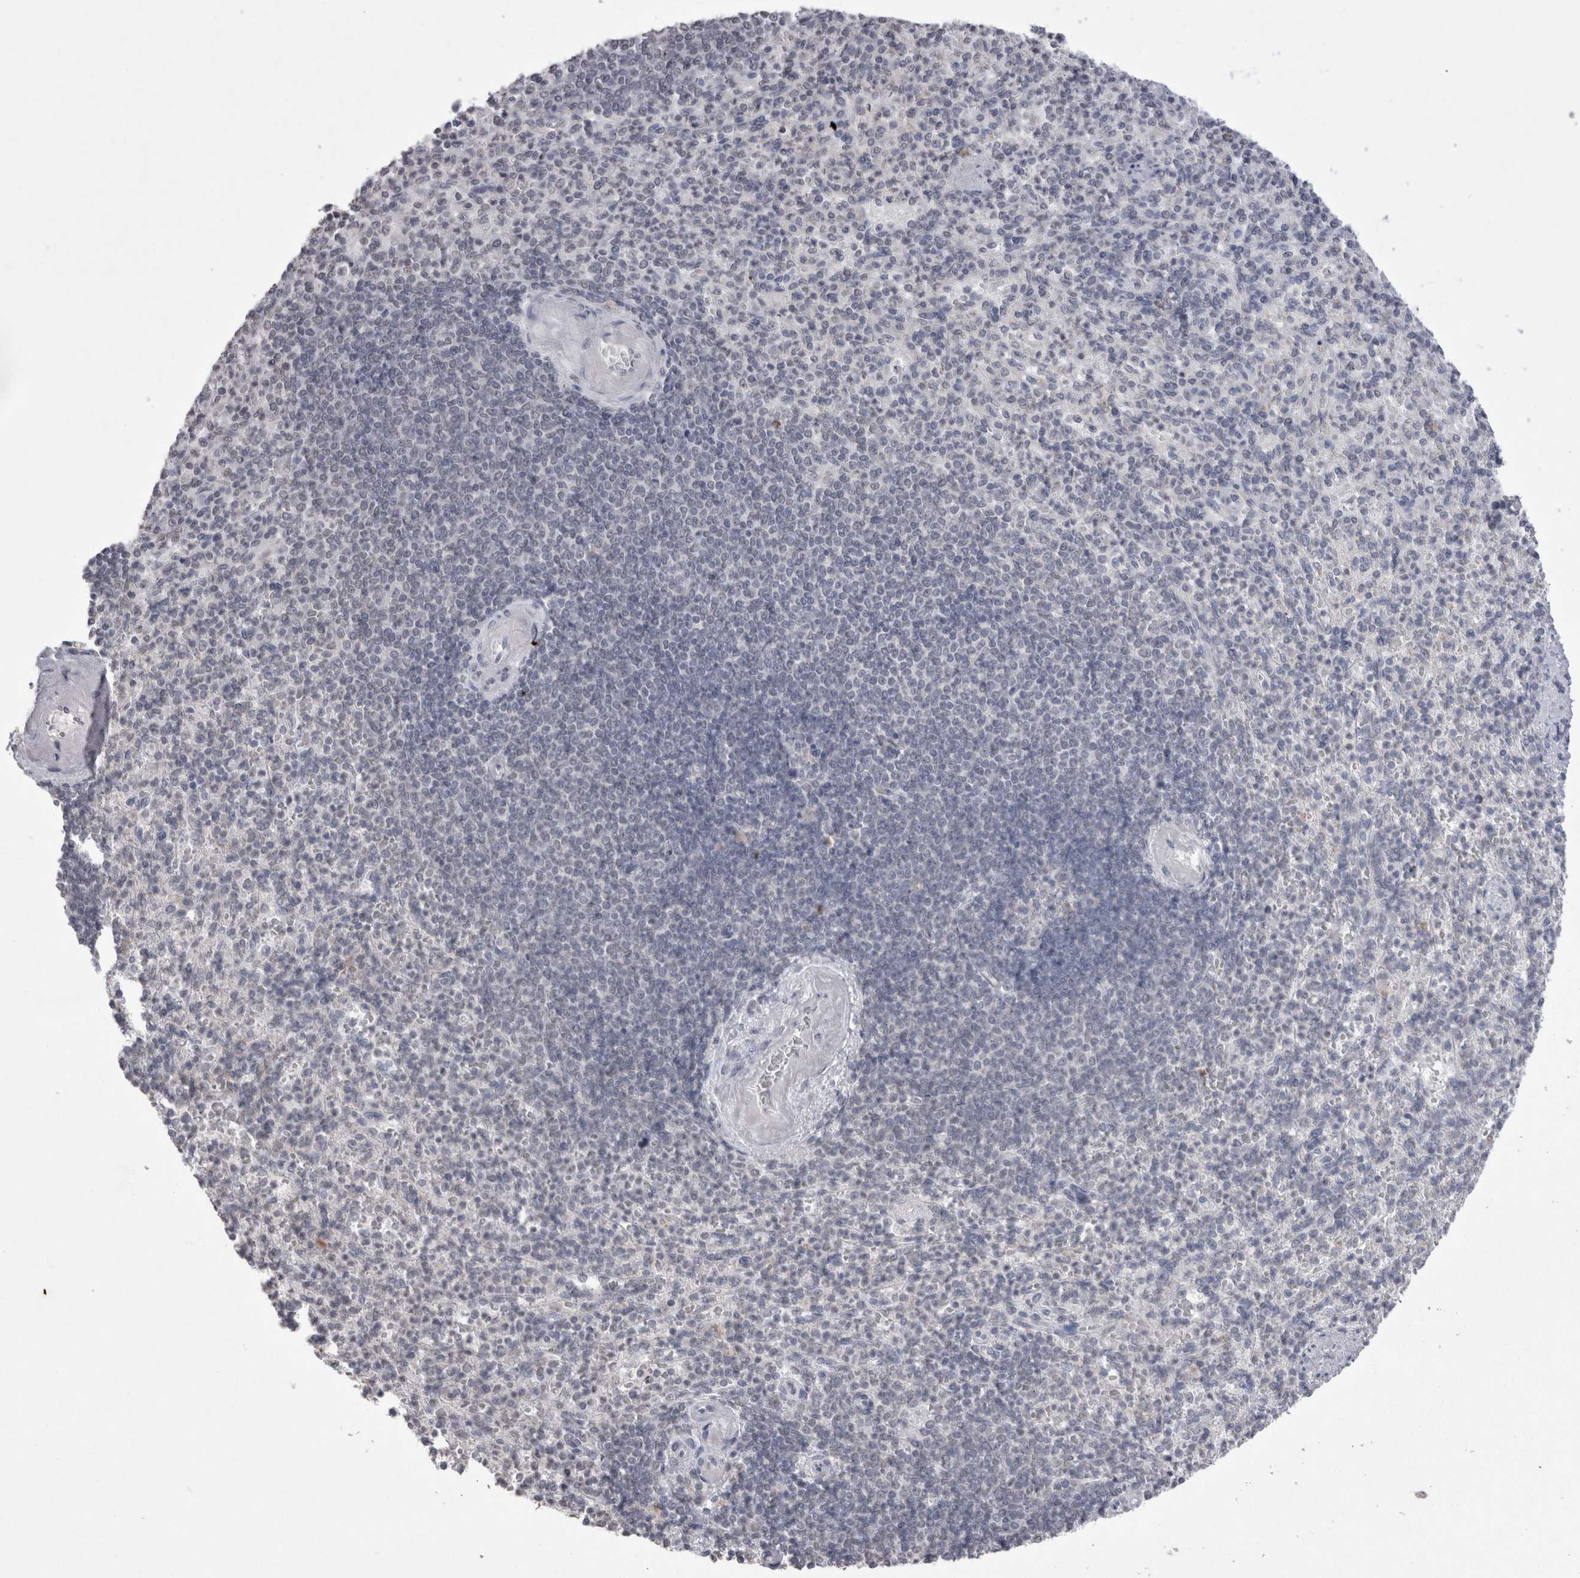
{"staining": {"intensity": "negative", "quantity": "none", "location": "none"}, "tissue": "spleen", "cell_type": "Cells in red pulp", "image_type": "normal", "snomed": [{"axis": "morphology", "description": "Normal tissue, NOS"}, {"axis": "topography", "description": "Spleen"}], "caption": "High magnification brightfield microscopy of normal spleen stained with DAB (brown) and counterstained with hematoxylin (blue): cells in red pulp show no significant expression. The staining was performed using DAB (3,3'-diaminobenzidine) to visualize the protein expression in brown, while the nuclei were stained in blue with hematoxylin (Magnification: 20x).", "gene": "DDX4", "patient": {"sex": "female", "age": 74}}